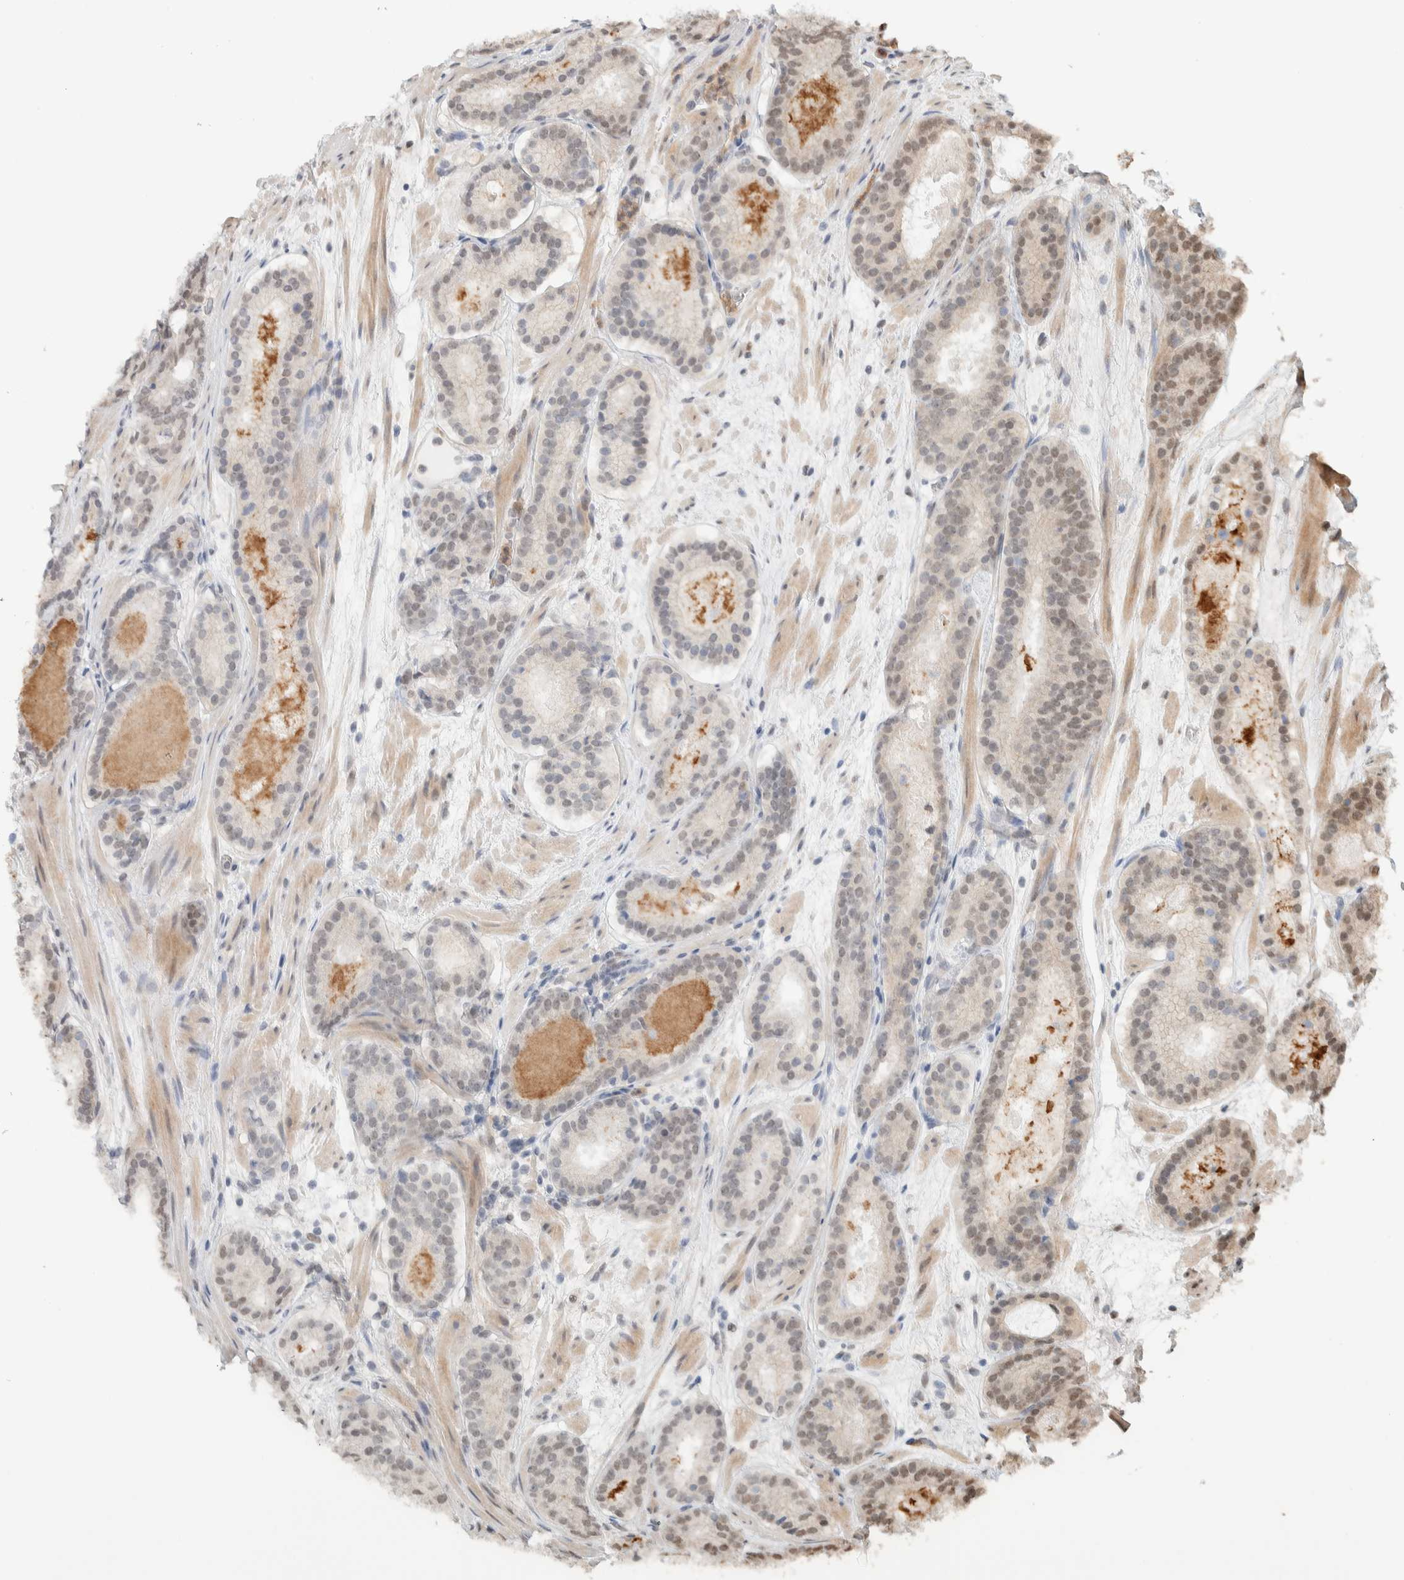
{"staining": {"intensity": "weak", "quantity": "<25%", "location": "nuclear"}, "tissue": "prostate cancer", "cell_type": "Tumor cells", "image_type": "cancer", "snomed": [{"axis": "morphology", "description": "Adenocarcinoma, Low grade"}, {"axis": "topography", "description": "Prostate"}], "caption": "Immunohistochemical staining of human prostate adenocarcinoma (low-grade) shows no significant positivity in tumor cells.", "gene": "ZBTB2", "patient": {"sex": "male", "age": 69}}